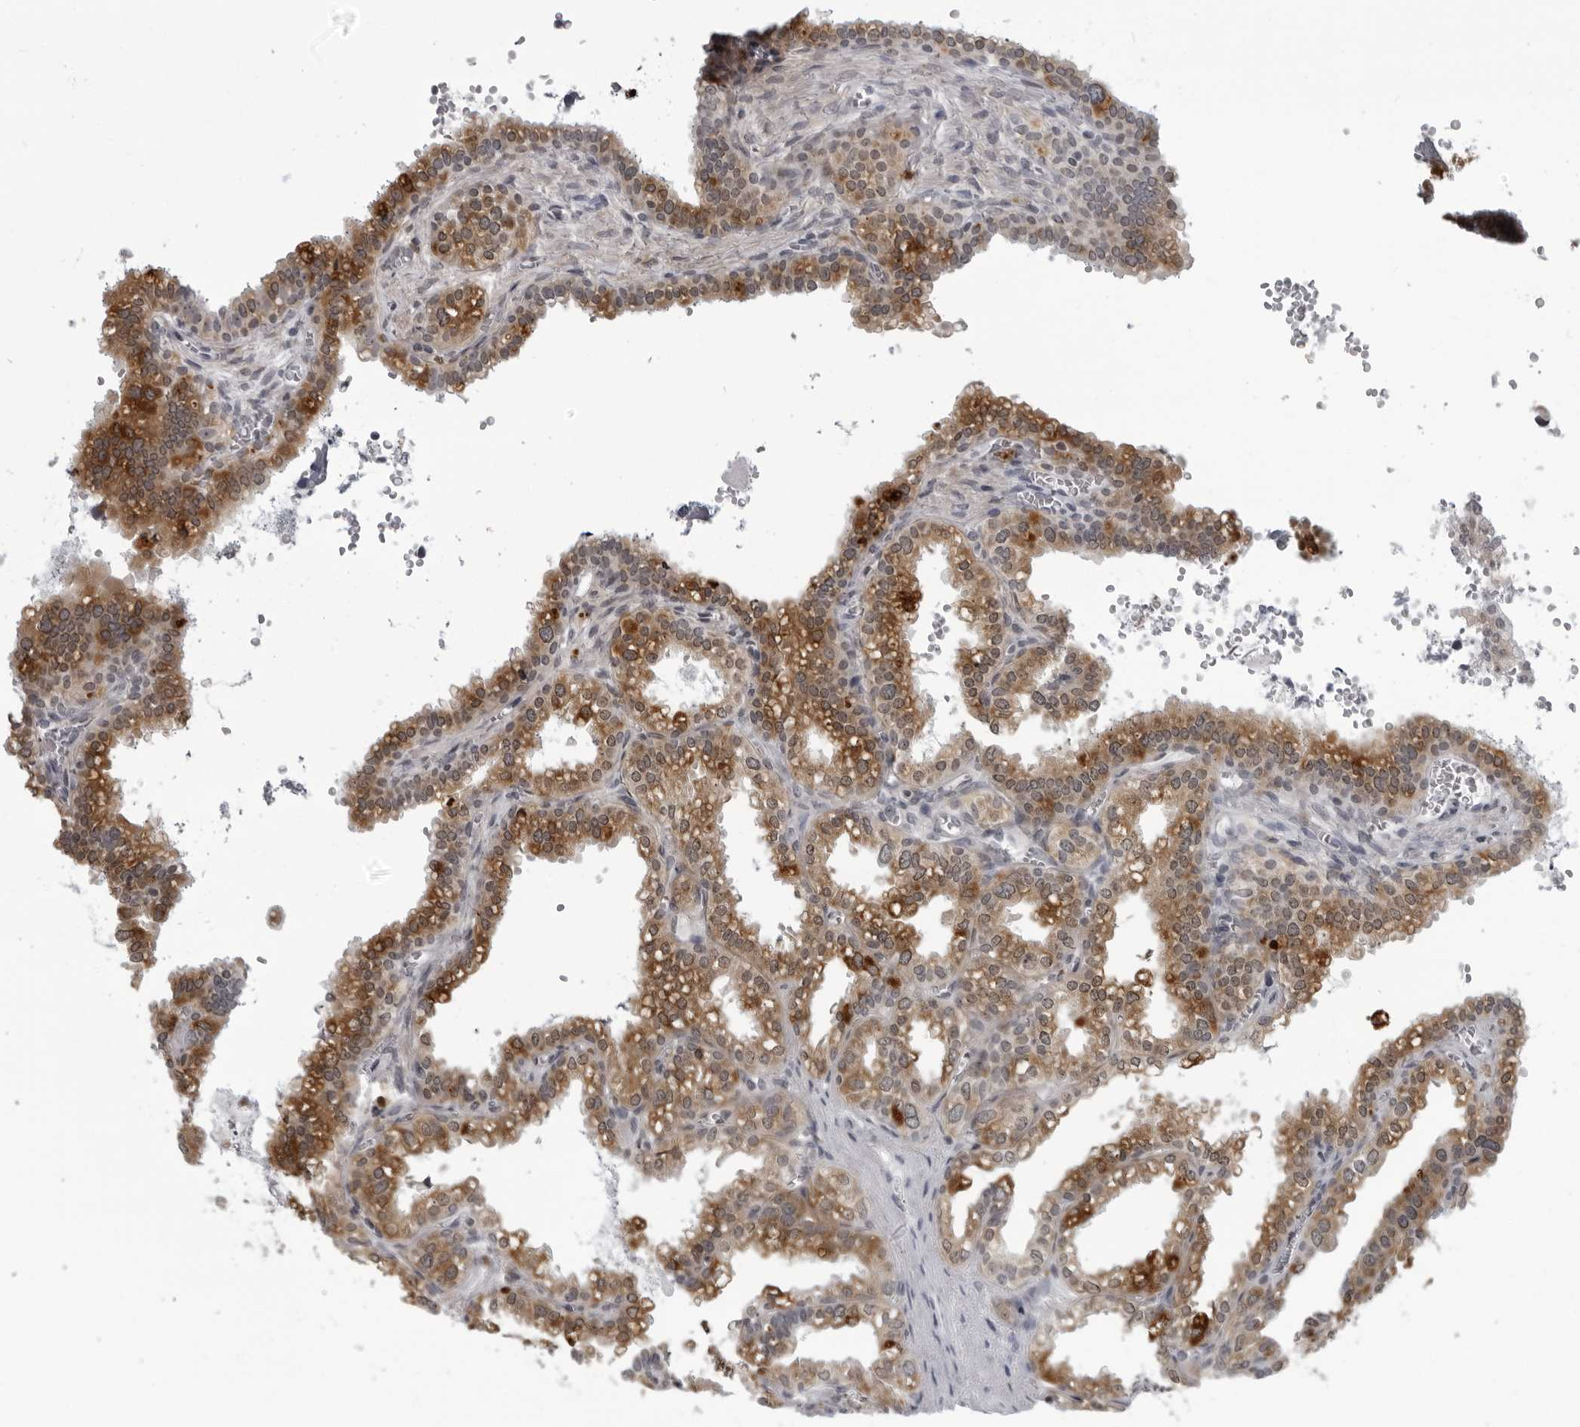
{"staining": {"intensity": "moderate", "quantity": ">75%", "location": "cytoplasmic/membranous"}, "tissue": "seminal vesicle", "cell_type": "Glandular cells", "image_type": "normal", "snomed": [{"axis": "morphology", "description": "Normal tissue, NOS"}, {"axis": "topography", "description": "Prostate"}, {"axis": "topography", "description": "Seminal veicle"}], "caption": "Benign seminal vesicle exhibits moderate cytoplasmic/membranous staining in approximately >75% of glandular cells, visualized by immunohistochemistry. (brown staining indicates protein expression, while blue staining denotes nuclei).", "gene": "RTCA", "patient": {"sex": "male", "age": 51}}